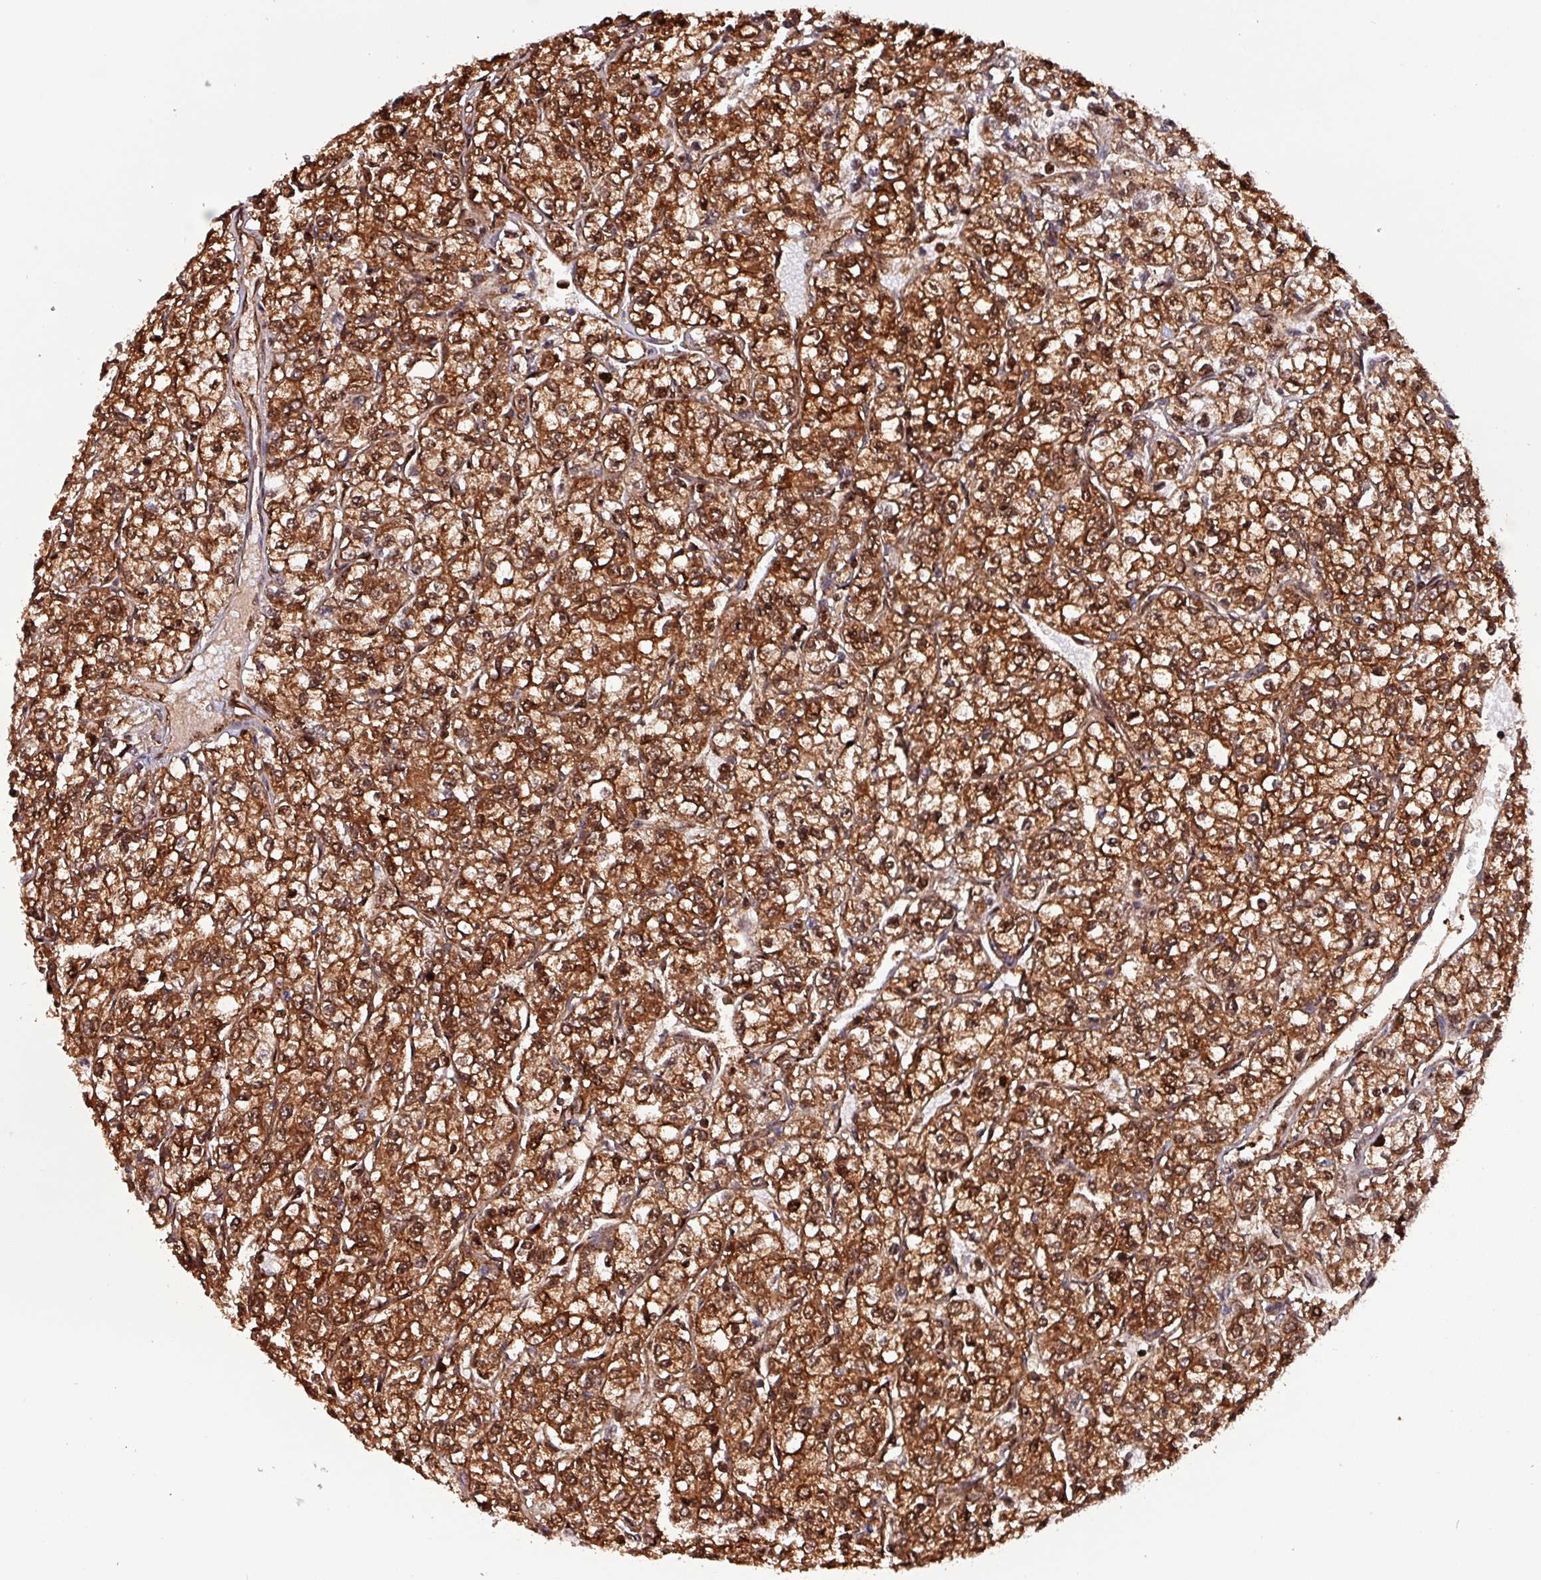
{"staining": {"intensity": "strong", "quantity": ">75%", "location": "cytoplasmic/membranous,nuclear"}, "tissue": "renal cancer", "cell_type": "Tumor cells", "image_type": "cancer", "snomed": [{"axis": "morphology", "description": "Adenocarcinoma, NOS"}, {"axis": "topography", "description": "Kidney"}], "caption": "Renal adenocarcinoma was stained to show a protein in brown. There is high levels of strong cytoplasmic/membranous and nuclear expression in approximately >75% of tumor cells. The staining was performed using DAB (3,3'-diaminobenzidine) to visualize the protein expression in brown, while the nuclei were stained in blue with hematoxylin (Magnification: 20x).", "gene": "PSMB8", "patient": {"sex": "male", "age": 80}}